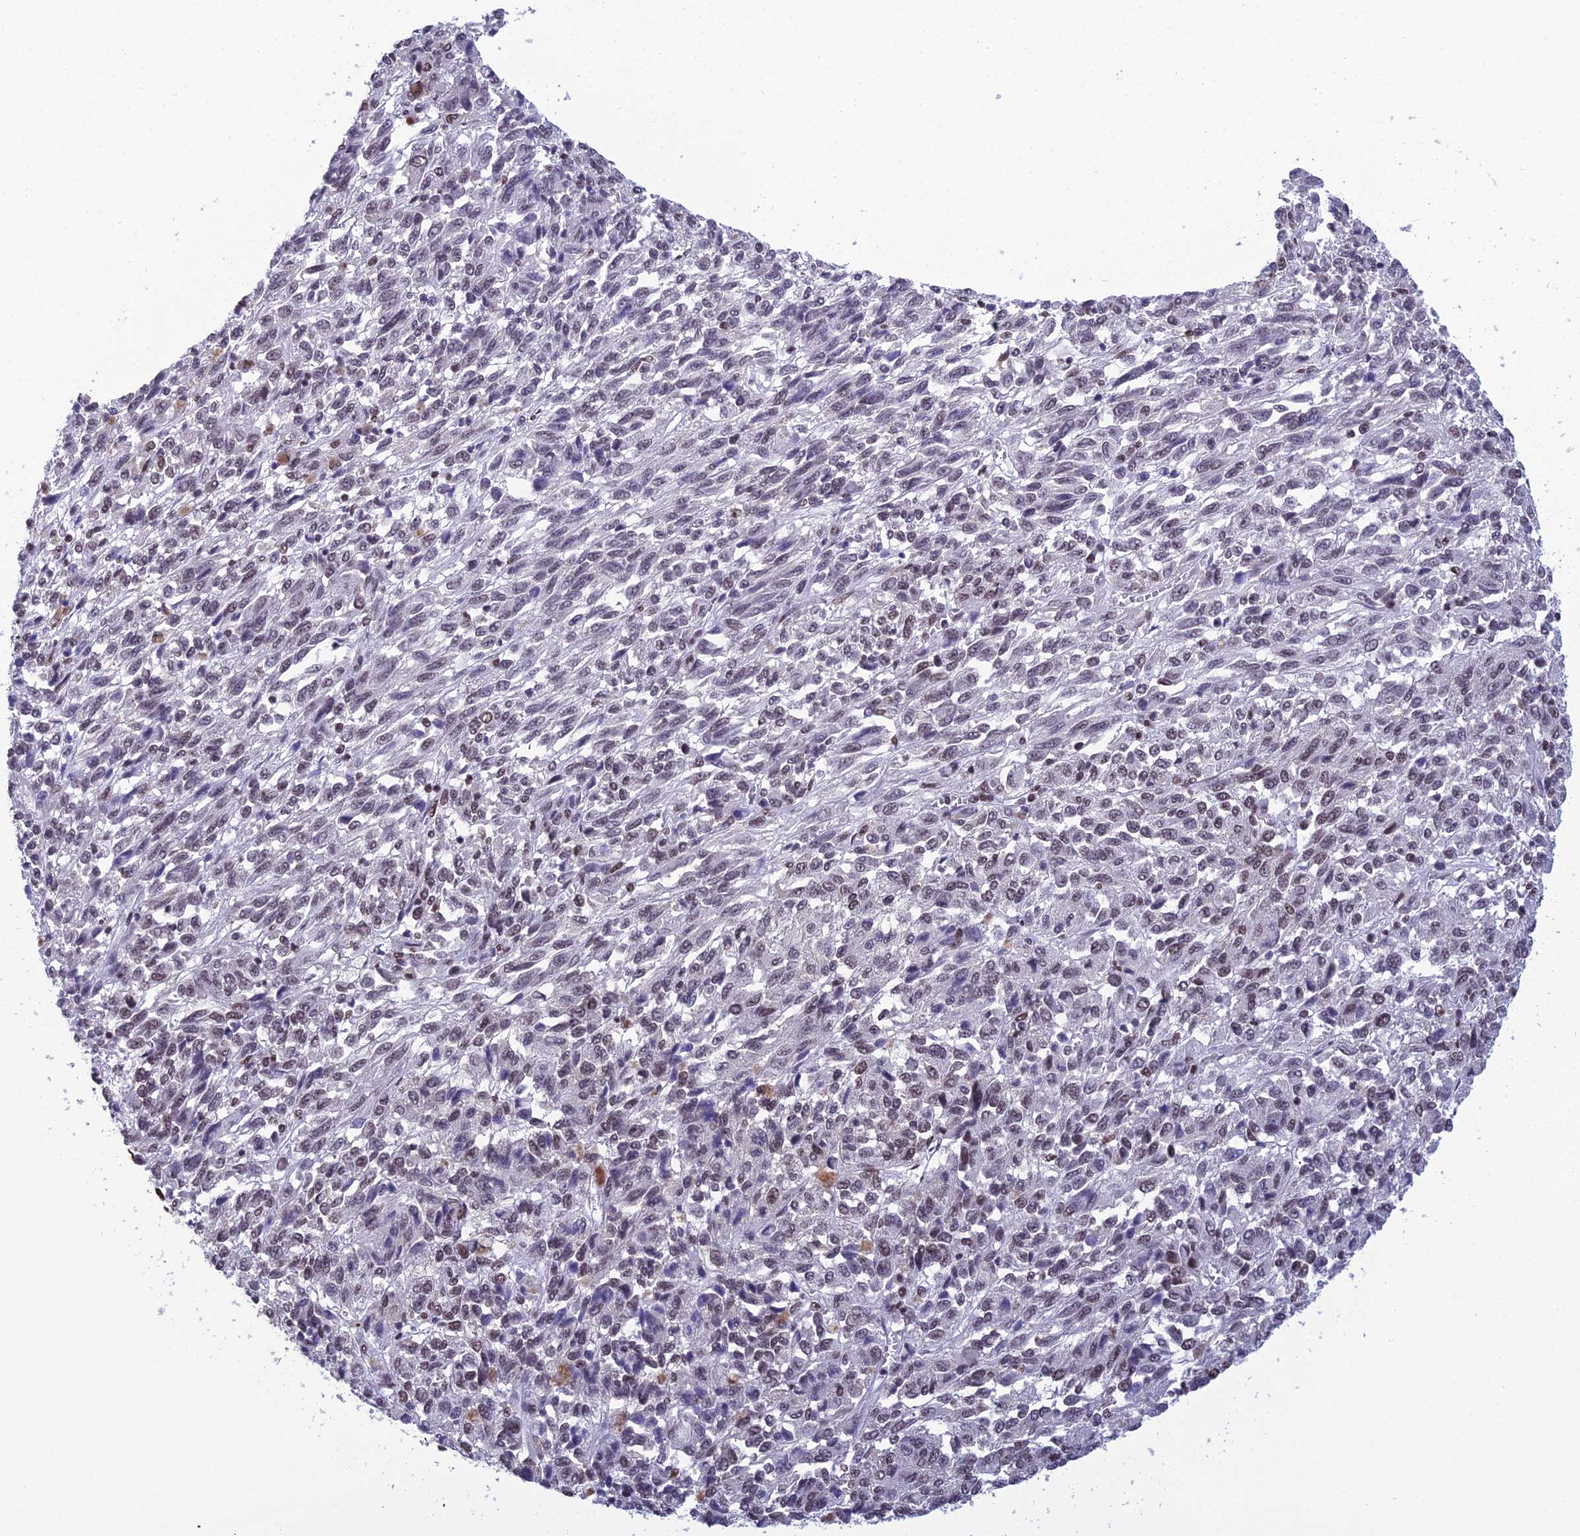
{"staining": {"intensity": "weak", "quantity": "<25%", "location": "nuclear"}, "tissue": "melanoma", "cell_type": "Tumor cells", "image_type": "cancer", "snomed": [{"axis": "morphology", "description": "Malignant melanoma, Metastatic site"}, {"axis": "topography", "description": "Lung"}], "caption": "High power microscopy micrograph of an immunohistochemistry (IHC) histopathology image of melanoma, revealing no significant staining in tumor cells.", "gene": "PRAMEF12", "patient": {"sex": "male", "age": 64}}